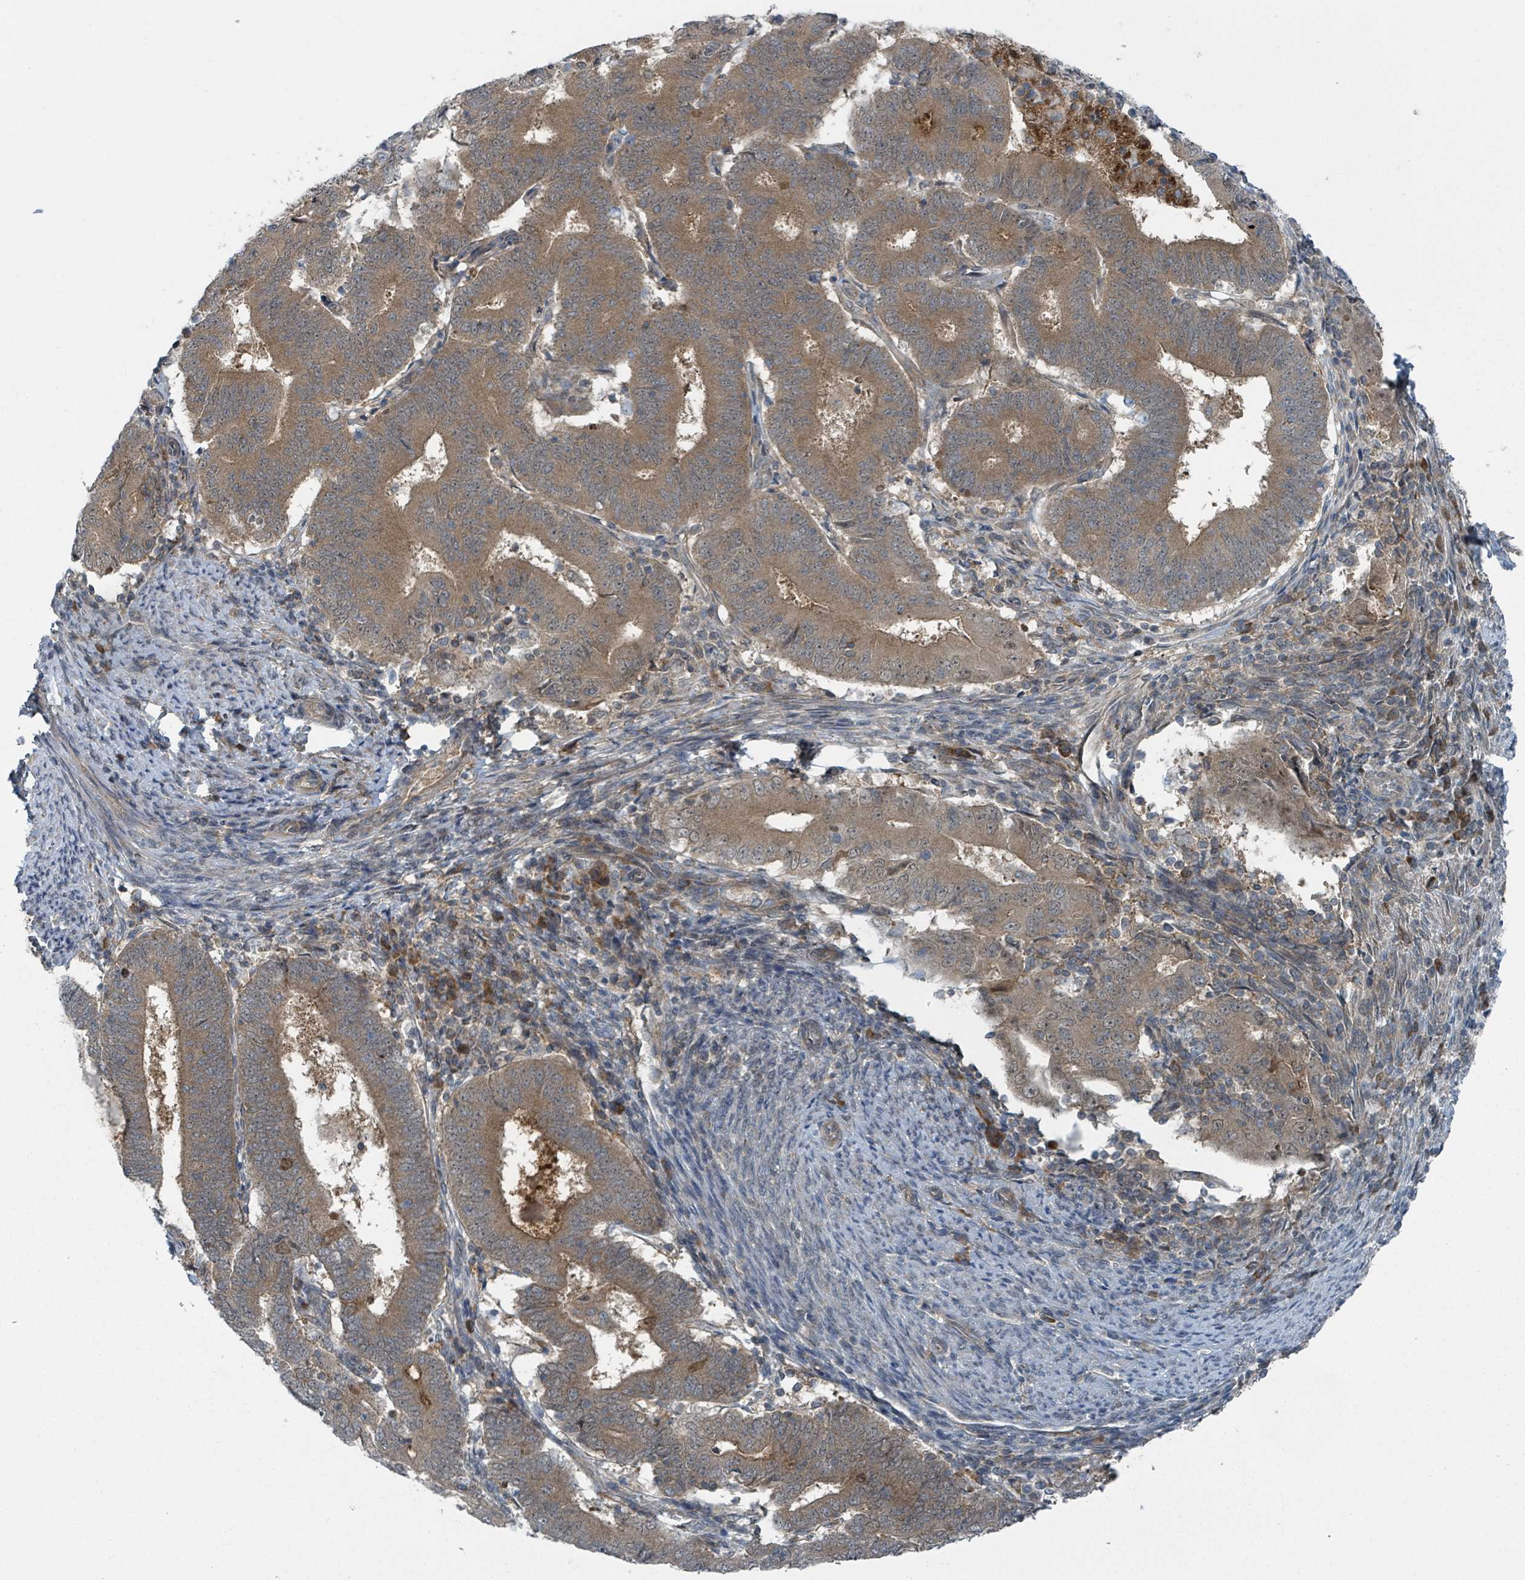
{"staining": {"intensity": "moderate", "quantity": ">75%", "location": "cytoplasmic/membranous"}, "tissue": "endometrial cancer", "cell_type": "Tumor cells", "image_type": "cancer", "snomed": [{"axis": "morphology", "description": "Adenocarcinoma, NOS"}, {"axis": "topography", "description": "Endometrium"}], "caption": "Immunohistochemistry staining of endometrial cancer (adenocarcinoma), which exhibits medium levels of moderate cytoplasmic/membranous staining in about >75% of tumor cells indicating moderate cytoplasmic/membranous protein positivity. The staining was performed using DAB (brown) for protein detection and nuclei were counterstained in hematoxylin (blue).", "gene": "GOLGA7", "patient": {"sex": "female", "age": 70}}